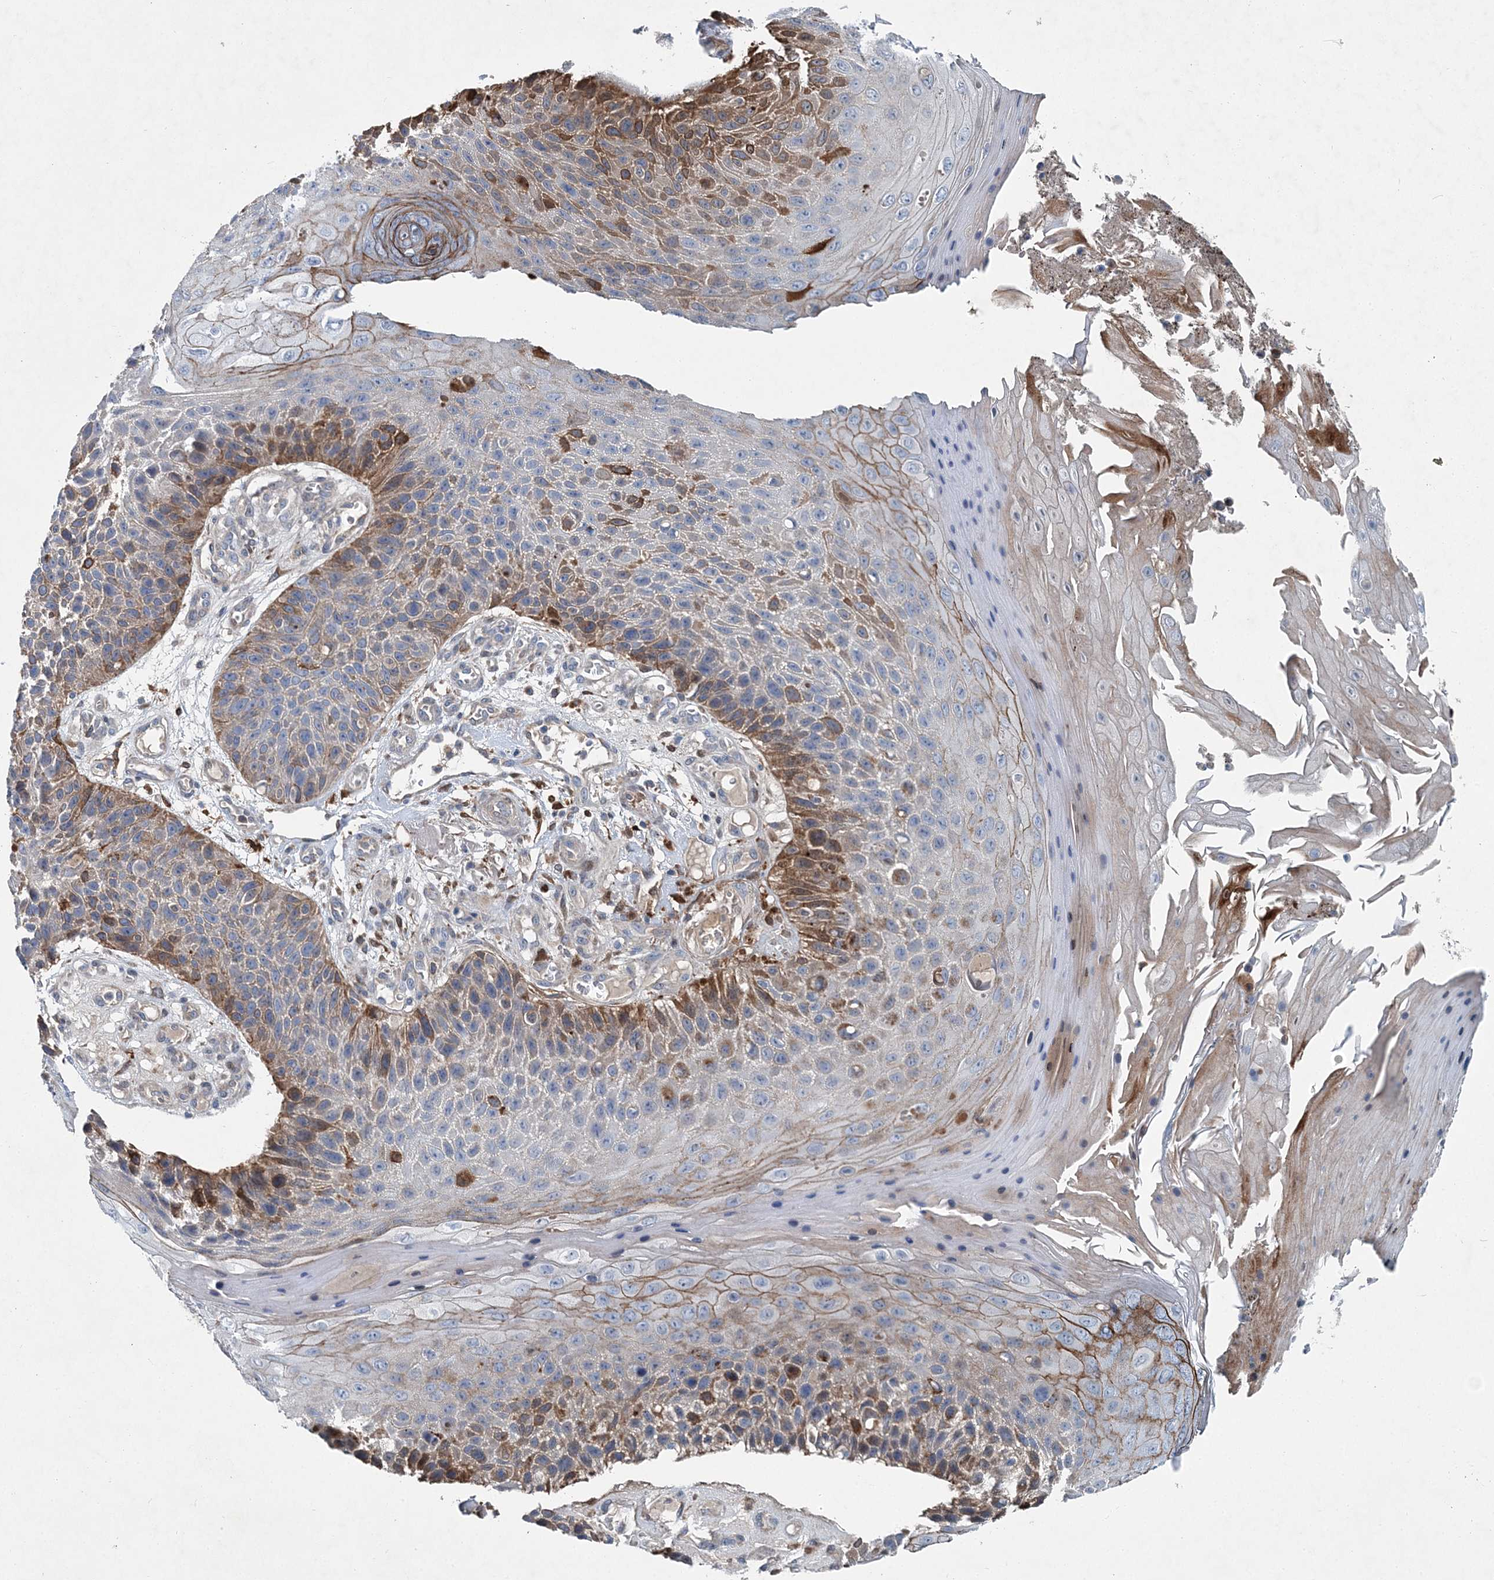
{"staining": {"intensity": "moderate", "quantity": "<25%", "location": "cytoplasmic/membranous"}, "tissue": "skin cancer", "cell_type": "Tumor cells", "image_type": "cancer", "snomed": [{"axis": "morphology", "description": "Squamous cell carcinoma, NOS"}, {"axis": "topography", "description": "Skin"}], "caption": "This image exhibits immunohistochemistry (IHC) staining of squamous cell carcinoma (skin), with low moderate cytoplasmic/membranous expression in approximately <25% of tumor cells.", "gene": "SPOPL", "patient": {"sex": "female", "age": 88}}